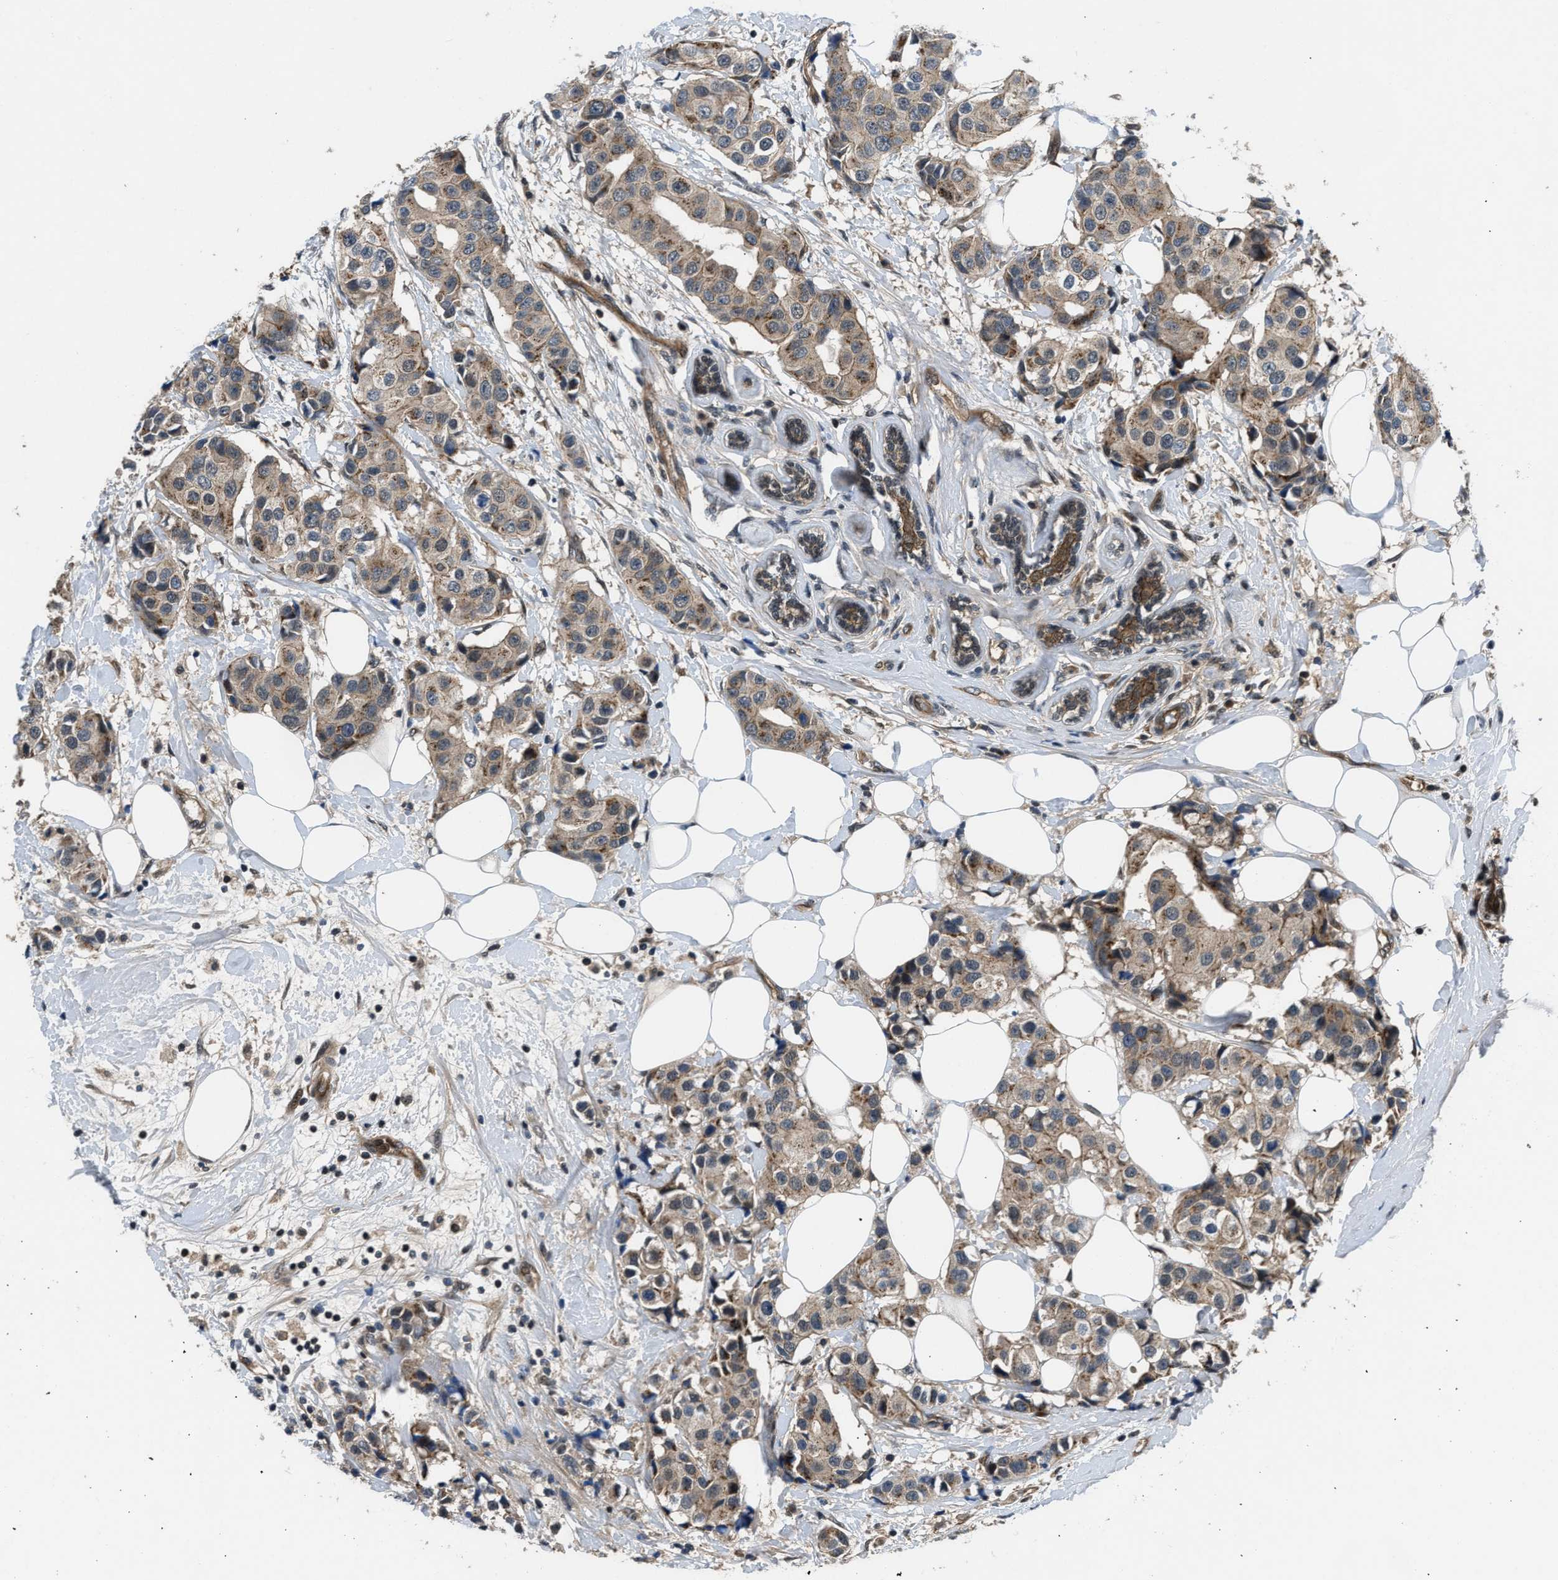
{"staining": {"intensity": "weak", "quantity": "25%-75%", "location": "cytoplasmic/membranous"}, "tissue": "breast cancer", "cell_type": "Tumor cells", "image_type": "cancer", "snomed": [{"axis": "morphology", "description": "Normal tissue, NOS"}, {"axis": "morphology", "description": "Duct carcinoma"}, {"axis": "topography", "description": "Breast"}], "caption": "Immunohistochemistry image of human breast cancer (intraductal carcinoma) stained for a protein (brown), which displays low levels of weak cytoplasmic/membranous positivity in about 25%-75% of tumor cells.", "gene": "COPS2", "patient": {"sex": "female", "age": 39}}